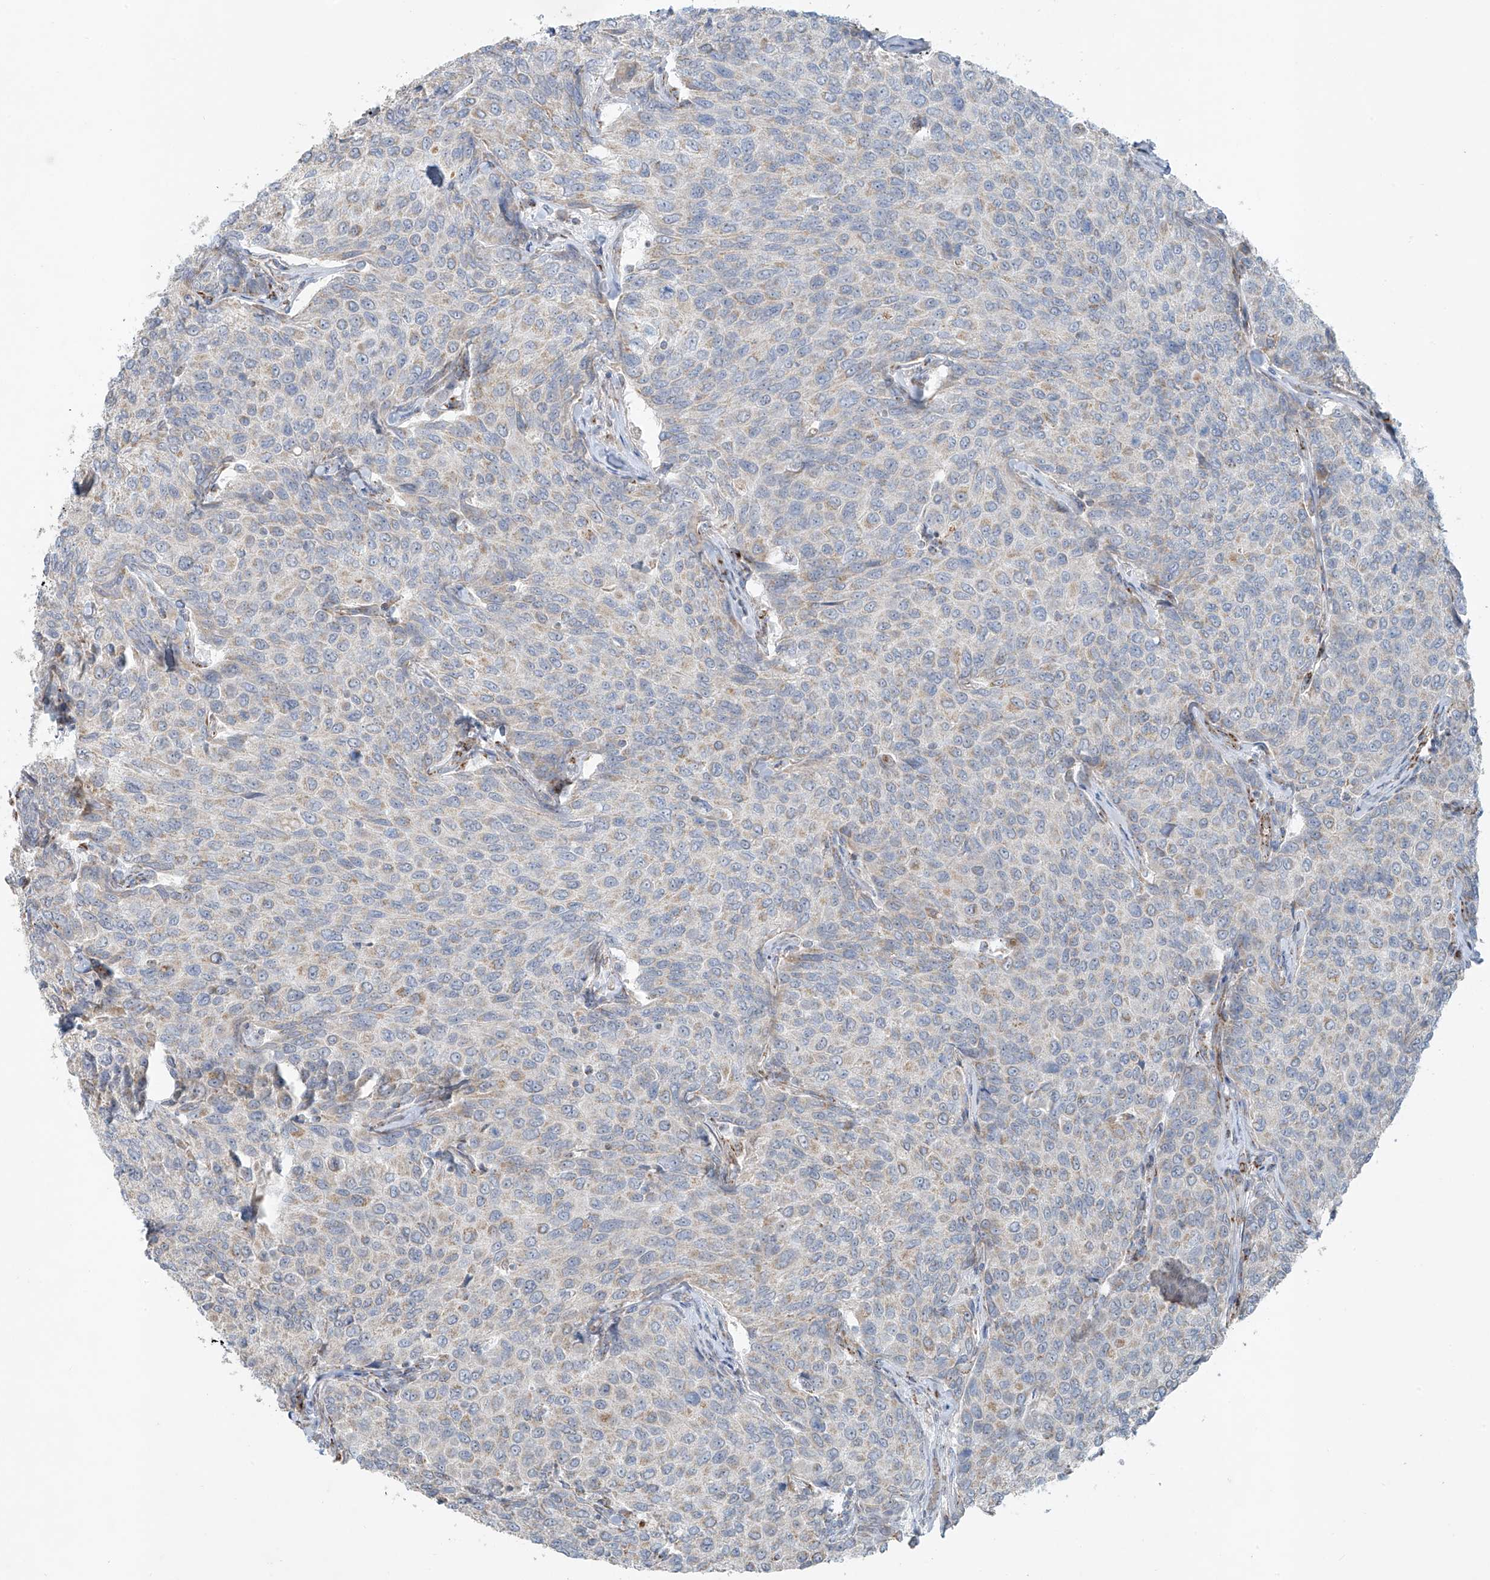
{"staining": {"intensity": "negative", "quantity": "none", "location": "none"}, "tissue": "breast cancer", "cell_type": "Tumor cells", "image_type": "cancer", "snomed": [{"axis": "morphology", "description": "Duct carcinoma"}, {"axis": "topography", "description": "Breast"}], "caption": "High power microscopy image of an IHC photomicrograph of breast cancer, revealing no significant positivity in tumor cells.", "gene": "SMDT1", "patient": {"sex": "female", "age": 55}}